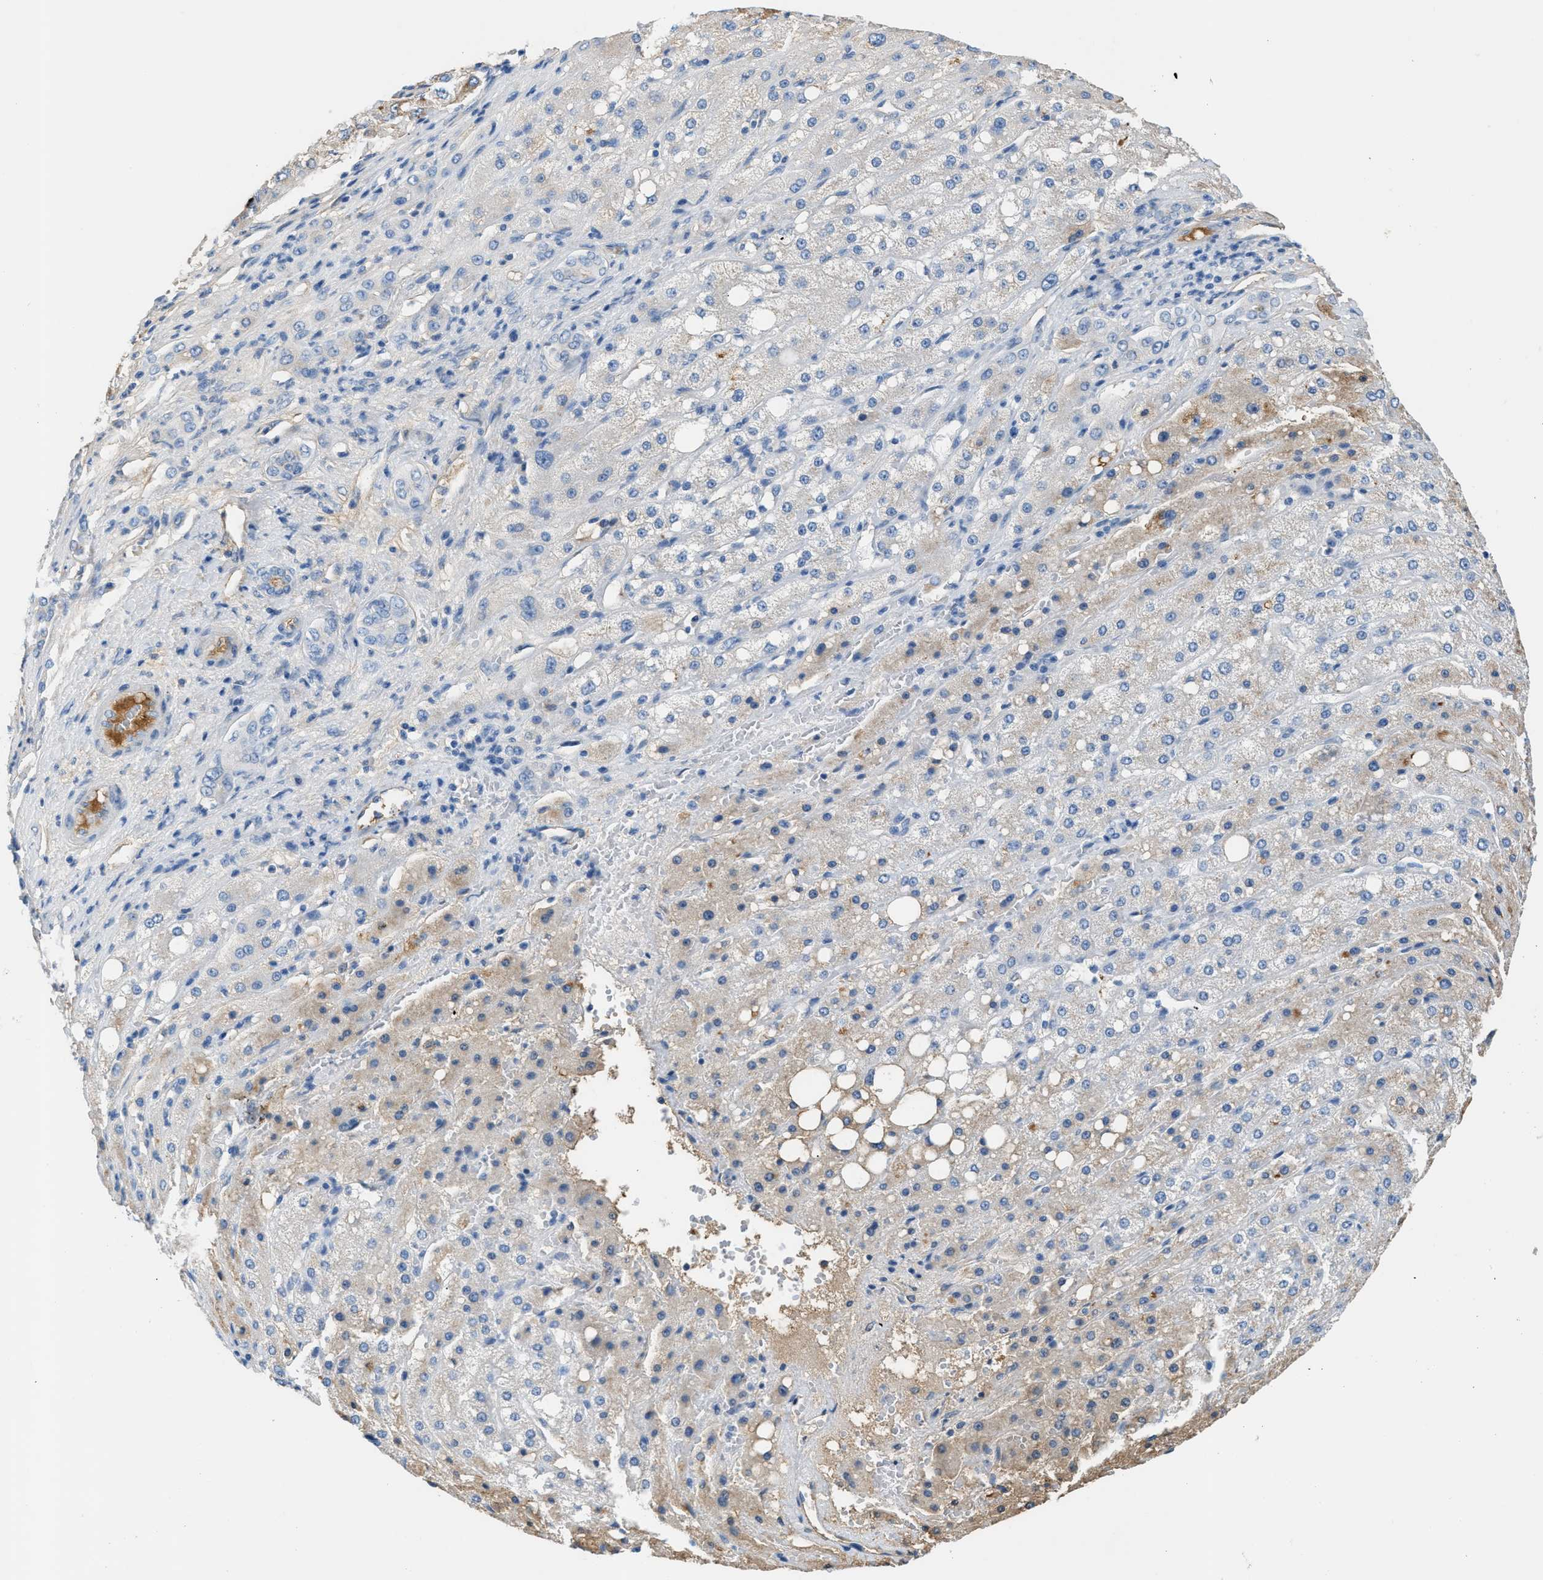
{"staining": {"intensity": "weak", "quantity": "<25%", "location": "cytoplasmic/membranous"}, "tissue": "liver cancer", "cell_type": "Tumor cells", "image_type": "cancer", "snomed": [{"axis": "morphology", "description": "Carcinoma, Hepatocellular, NOS"}, {"axis": "topography", "description": "Liver"}], "caption": "The photomicrograph exhibits no significant expression in tumor cells of liver cancer (hepatocellular carcinoma).", "gene": "CFI", "patient": {"sex": "male", "age": 80}}